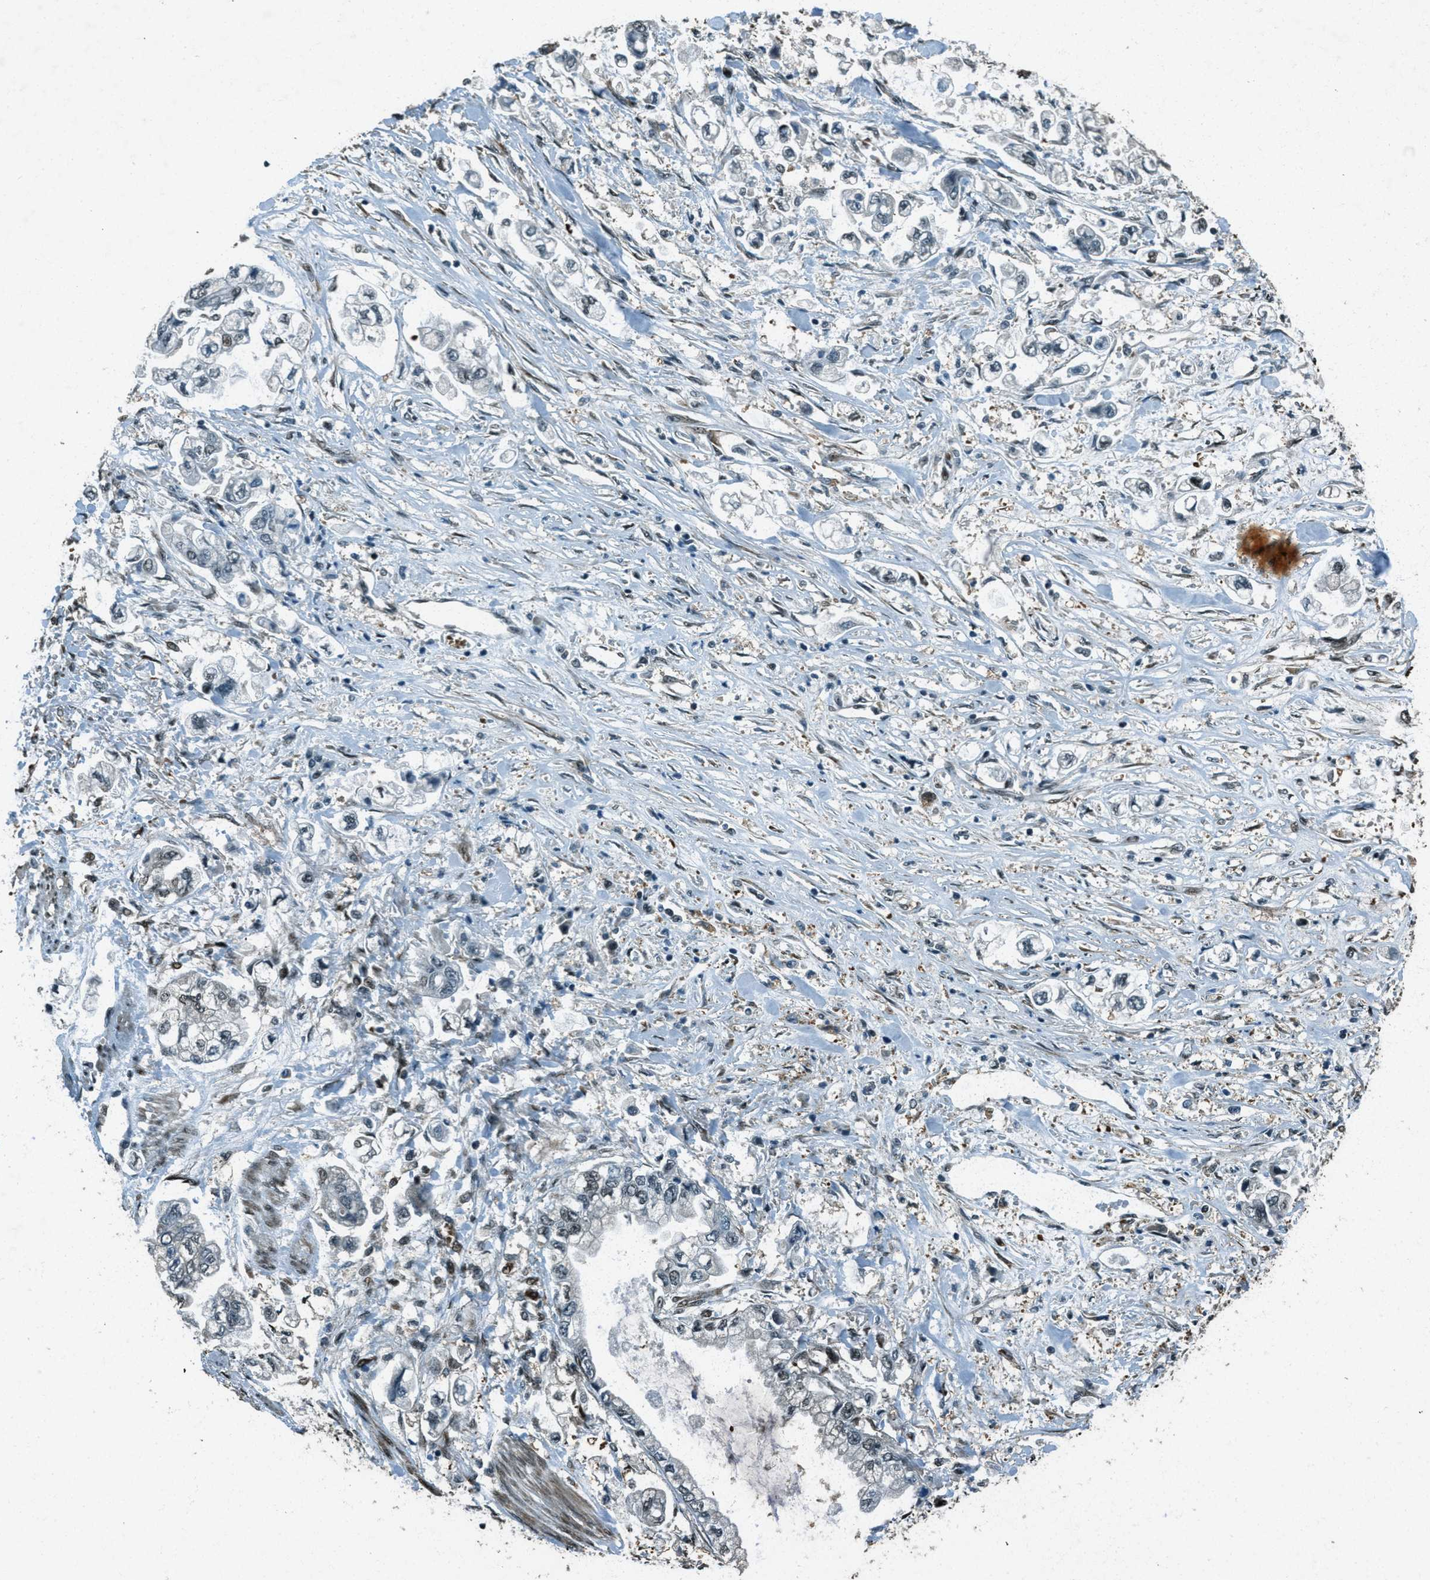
{"staining": {"intensity": "negative", "quantity": "none", "location": "none"}, "tissue": "stomach cancer", "cell_type": "Tumor cells", "image_type": "cancer", "snomed": [{"axis": "morphology", "description": "Normal tissue, NOS"}, {"axis": "morphology", "description": "Adenocarcinoma, NOS"}, {"axis": "topography", "description": "Stomach"}], "caption": "Stomach cancer (adenocarcinoma) stained for a protein using immunohistochemistry displays no expression tumor cells.", "gene": "TARDBP", "patient": {"sex": "male", "age": 62}}